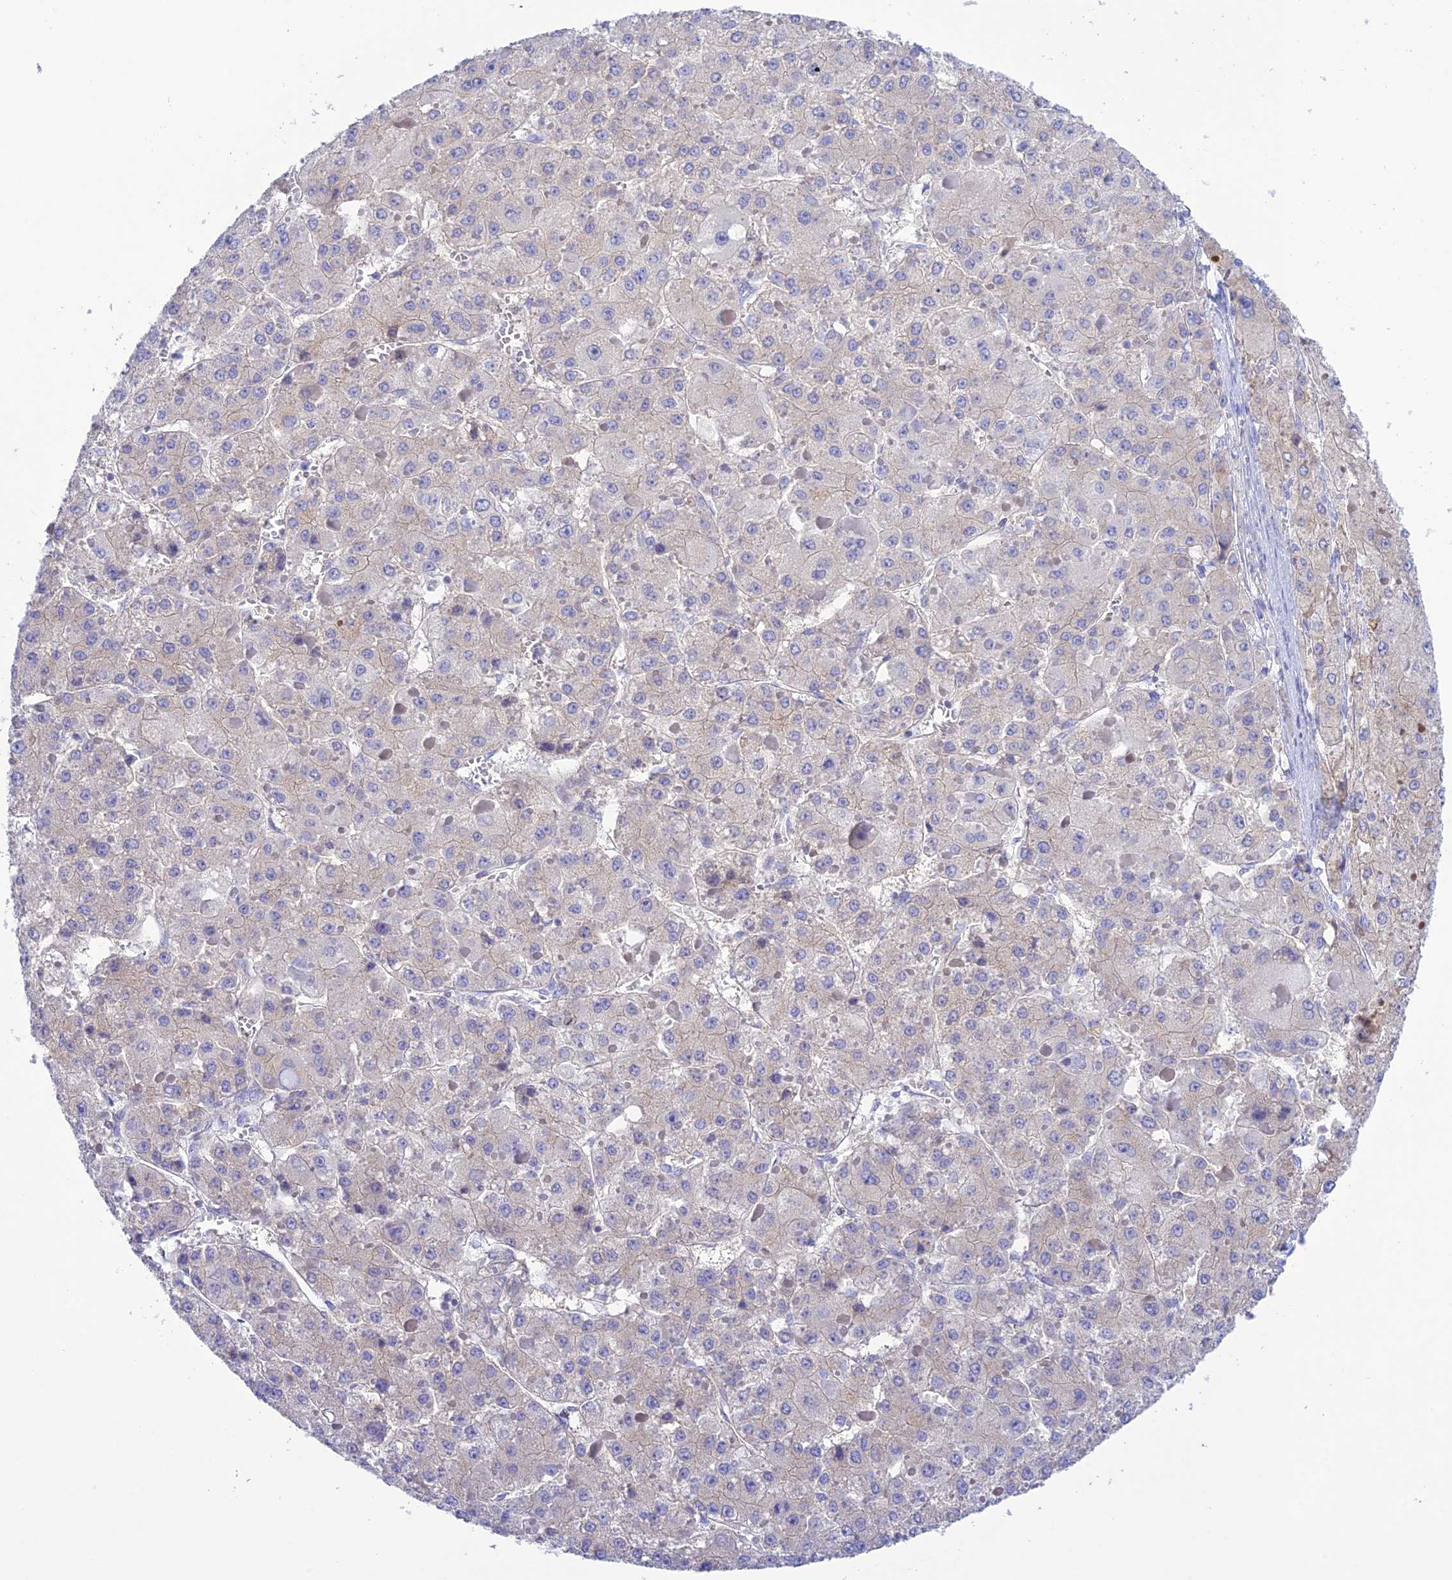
{"staining": {"intensity": "negative", "quantity": "none", "location": "none"}, "tissue": "liver cancer", "cell_type": "Tumor cells", "image_type": "cancer", "snomed": [{"axis": "morphology", "description": "Carcinoma, Hepatocellular, NOS"}, {"axis": "topography", "description": "Liver"}], "caption": "Immunohistochemistry (IHC) photomicrograph of human liver cancer stained for a protein (brown), which demonstrates no expression in tumor cells.", "gene": "CHSY3", "patient": {"sex": "female", "age": 73}}